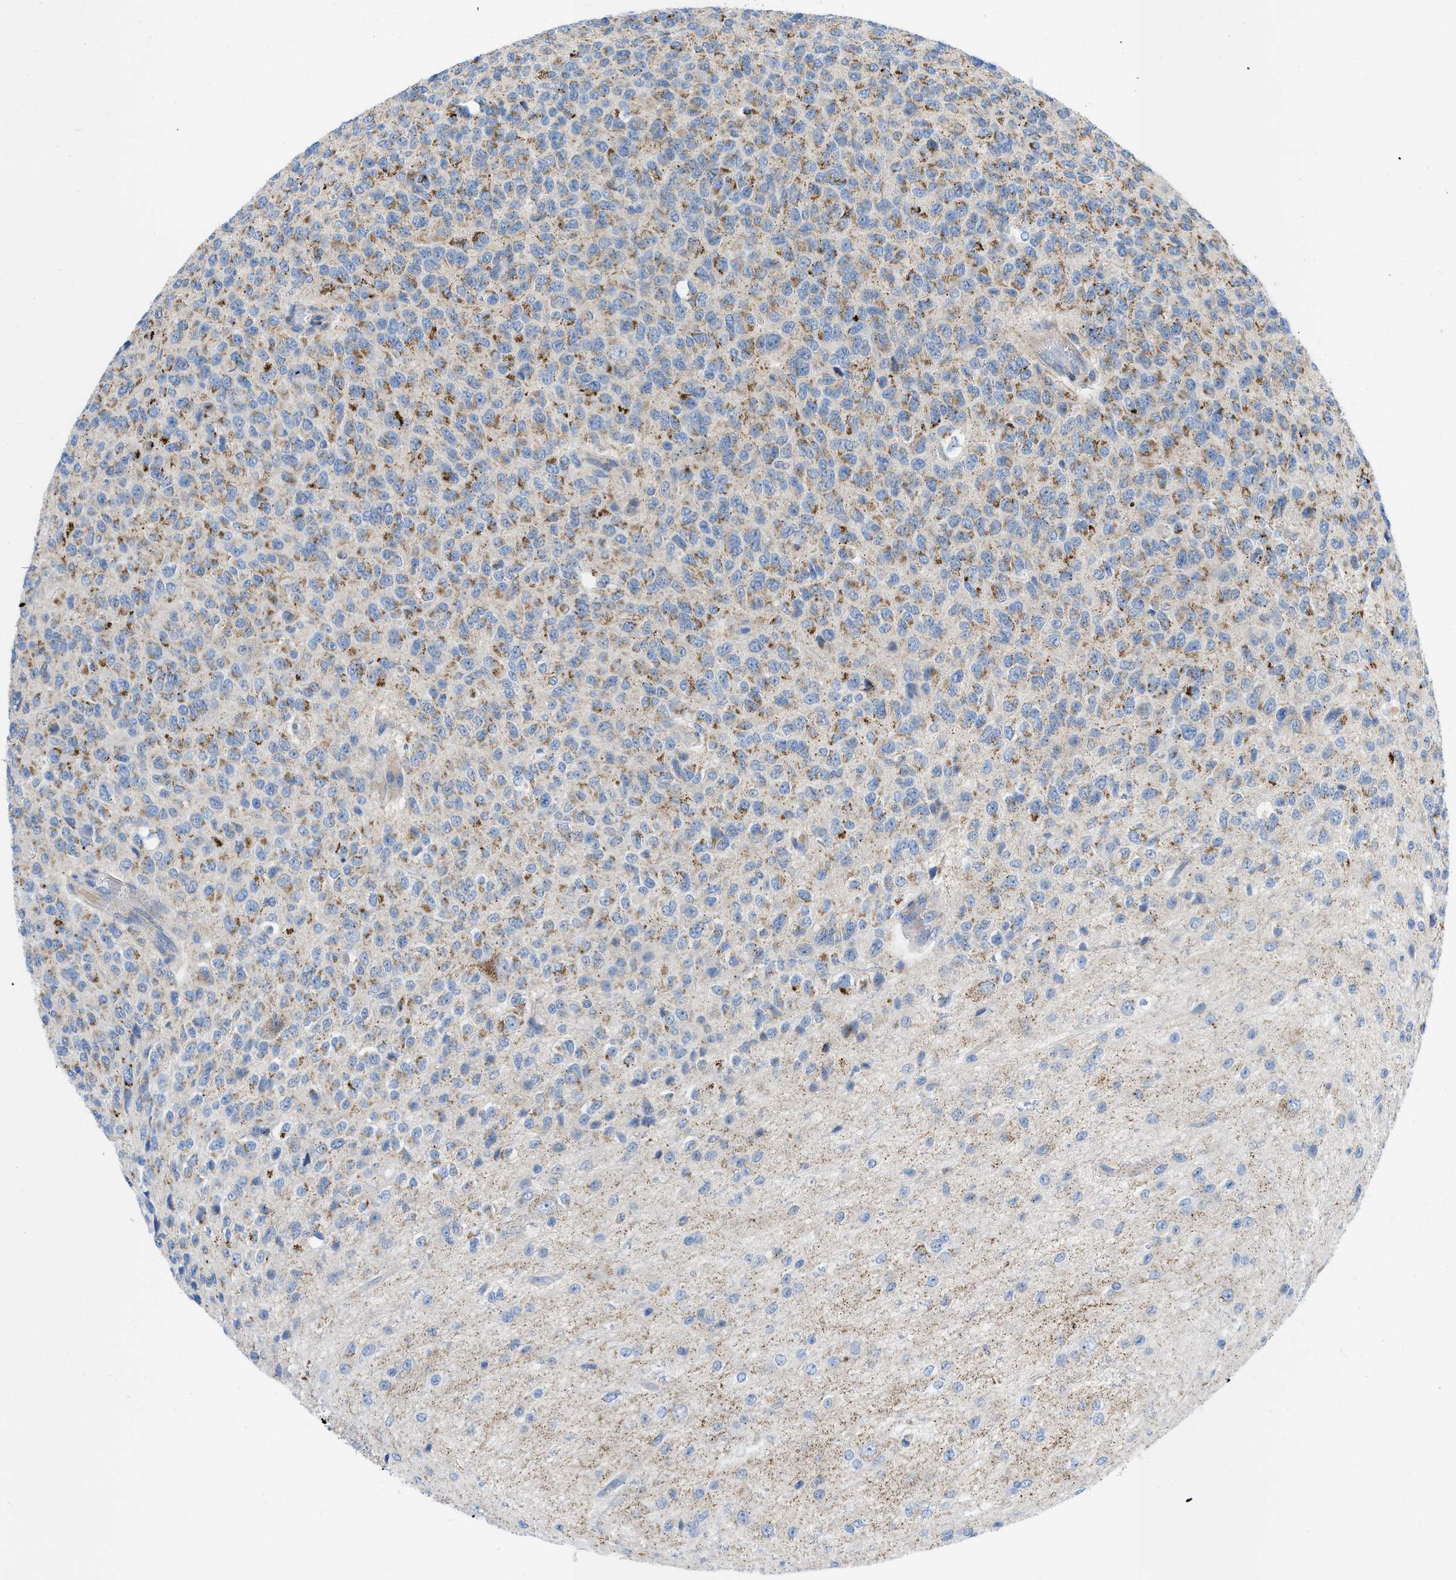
{"staining": {"intensity": "moderate", "quantity": "25%-75%", "location": "cytoplasmic/membranous"}, "tissue": "glioma", "cell_type": "Tumor cells", "image_type": "cancer", "snomed": [{"axis": "morphology", "description": "Glioma, malignant, High grade"}, {"axis": "topography", "description": "pancreas cauda"}], "caption": "Moderate cytoplasmic/membranous staining is present in about 25%-75% of tumor cells in glioma.", "gene": "RBBP9", "patient": {"sex": "male", "age": 60}}